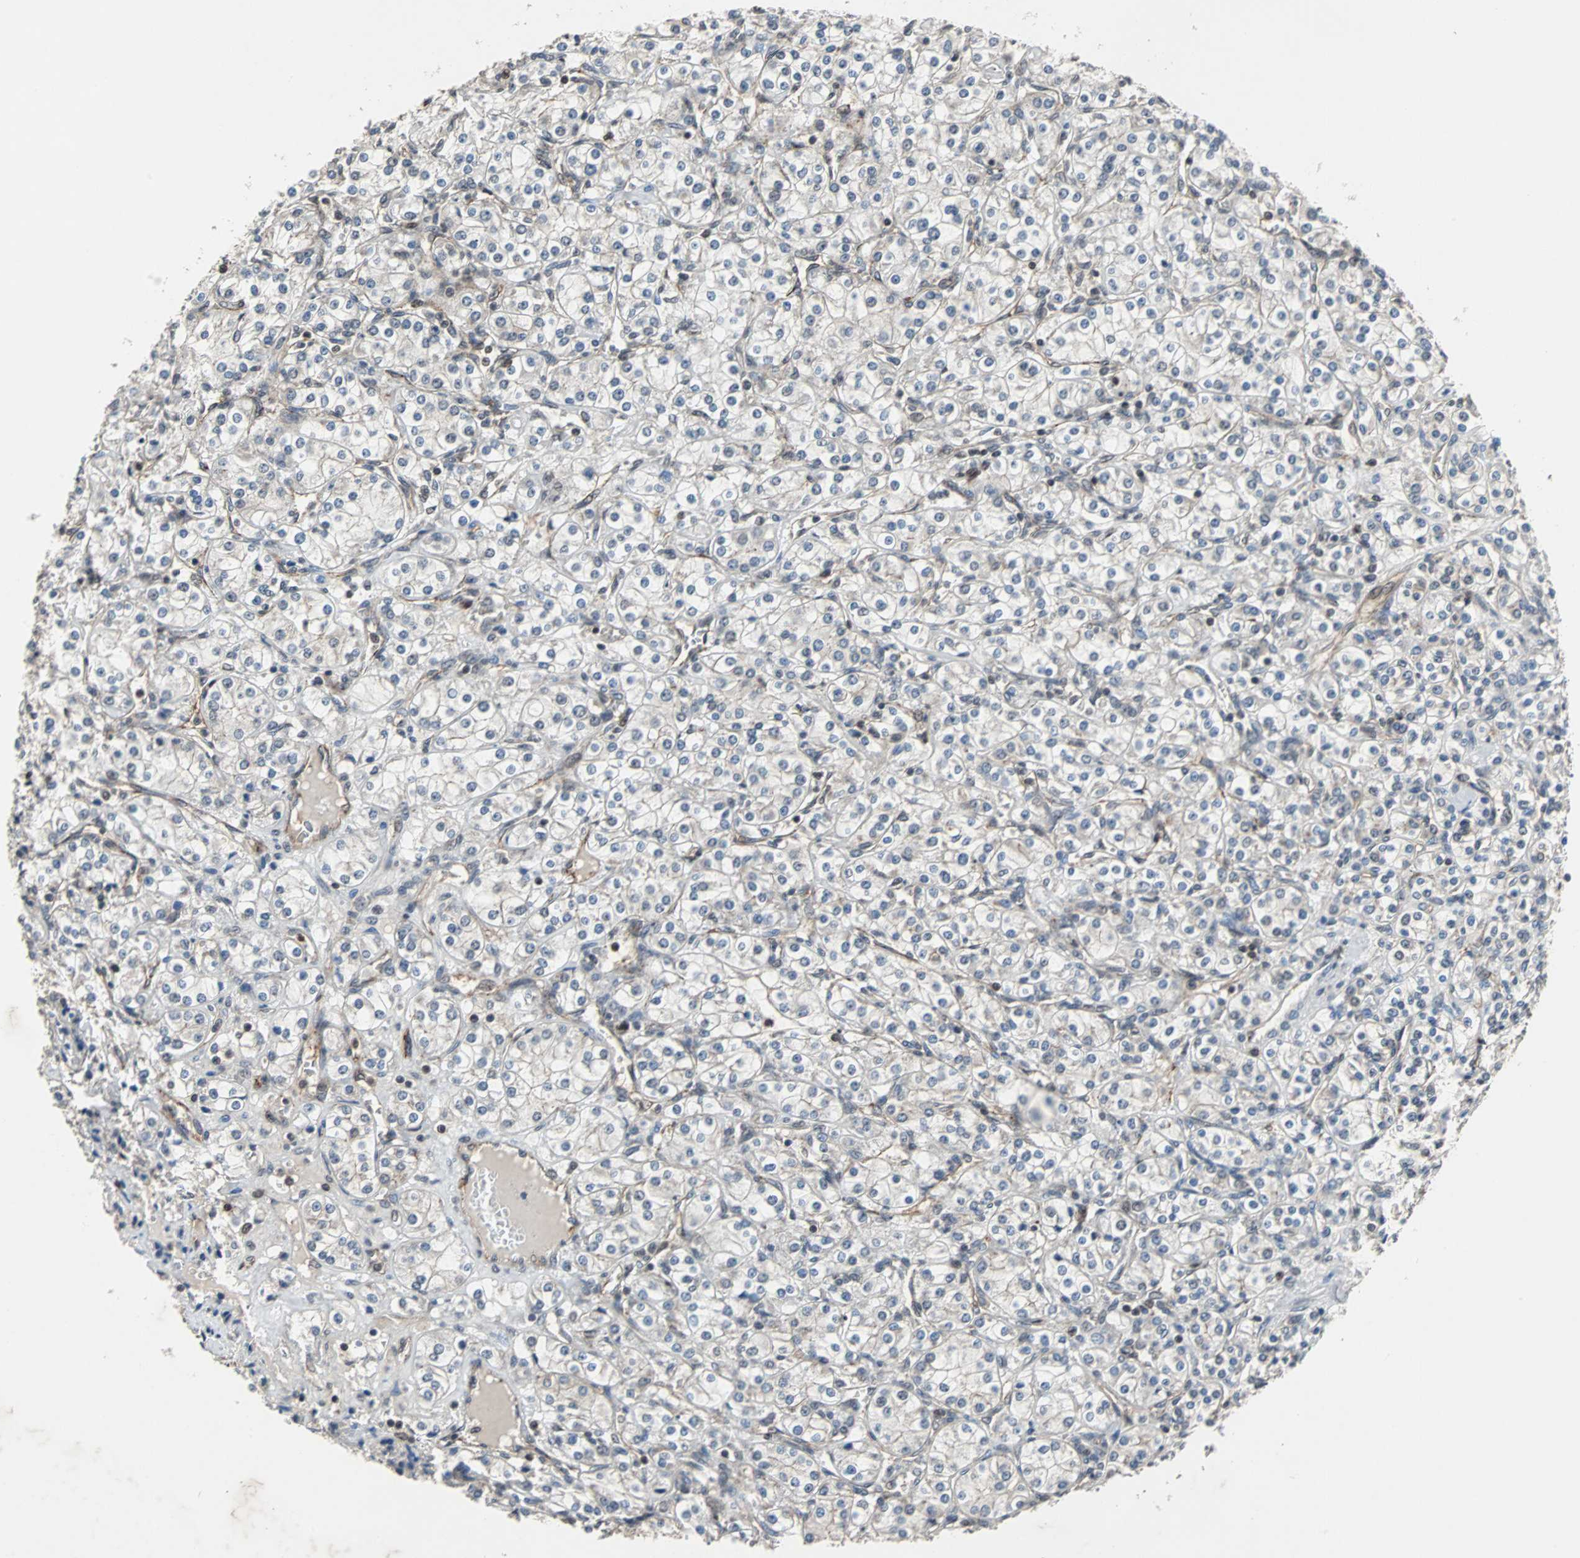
{"staining": {"intensity": "weak", "quantity": "25%-75%", "location": "cytoplasmic/membranous"}, "tissue": "renal cancer", "cell_type": "Tumor cells", "image_type": "cancer", "snomed": [{"axis": "morphology", "description": "Adenocarcinoma, NOS"}, {"axis": "topography", "description": "Kidney"}], "caption": "Immunohistochemical staining of renal cancer (adenocarcinoma) exhibits low levels of weak cytoplasmic/membranous expression in about 25%-75% of tumor cells. Ihc stains the protein in brown and the nuclei are stained blue.", "gene": "LSR", "patient": {"sex": "male", "age": 77}}